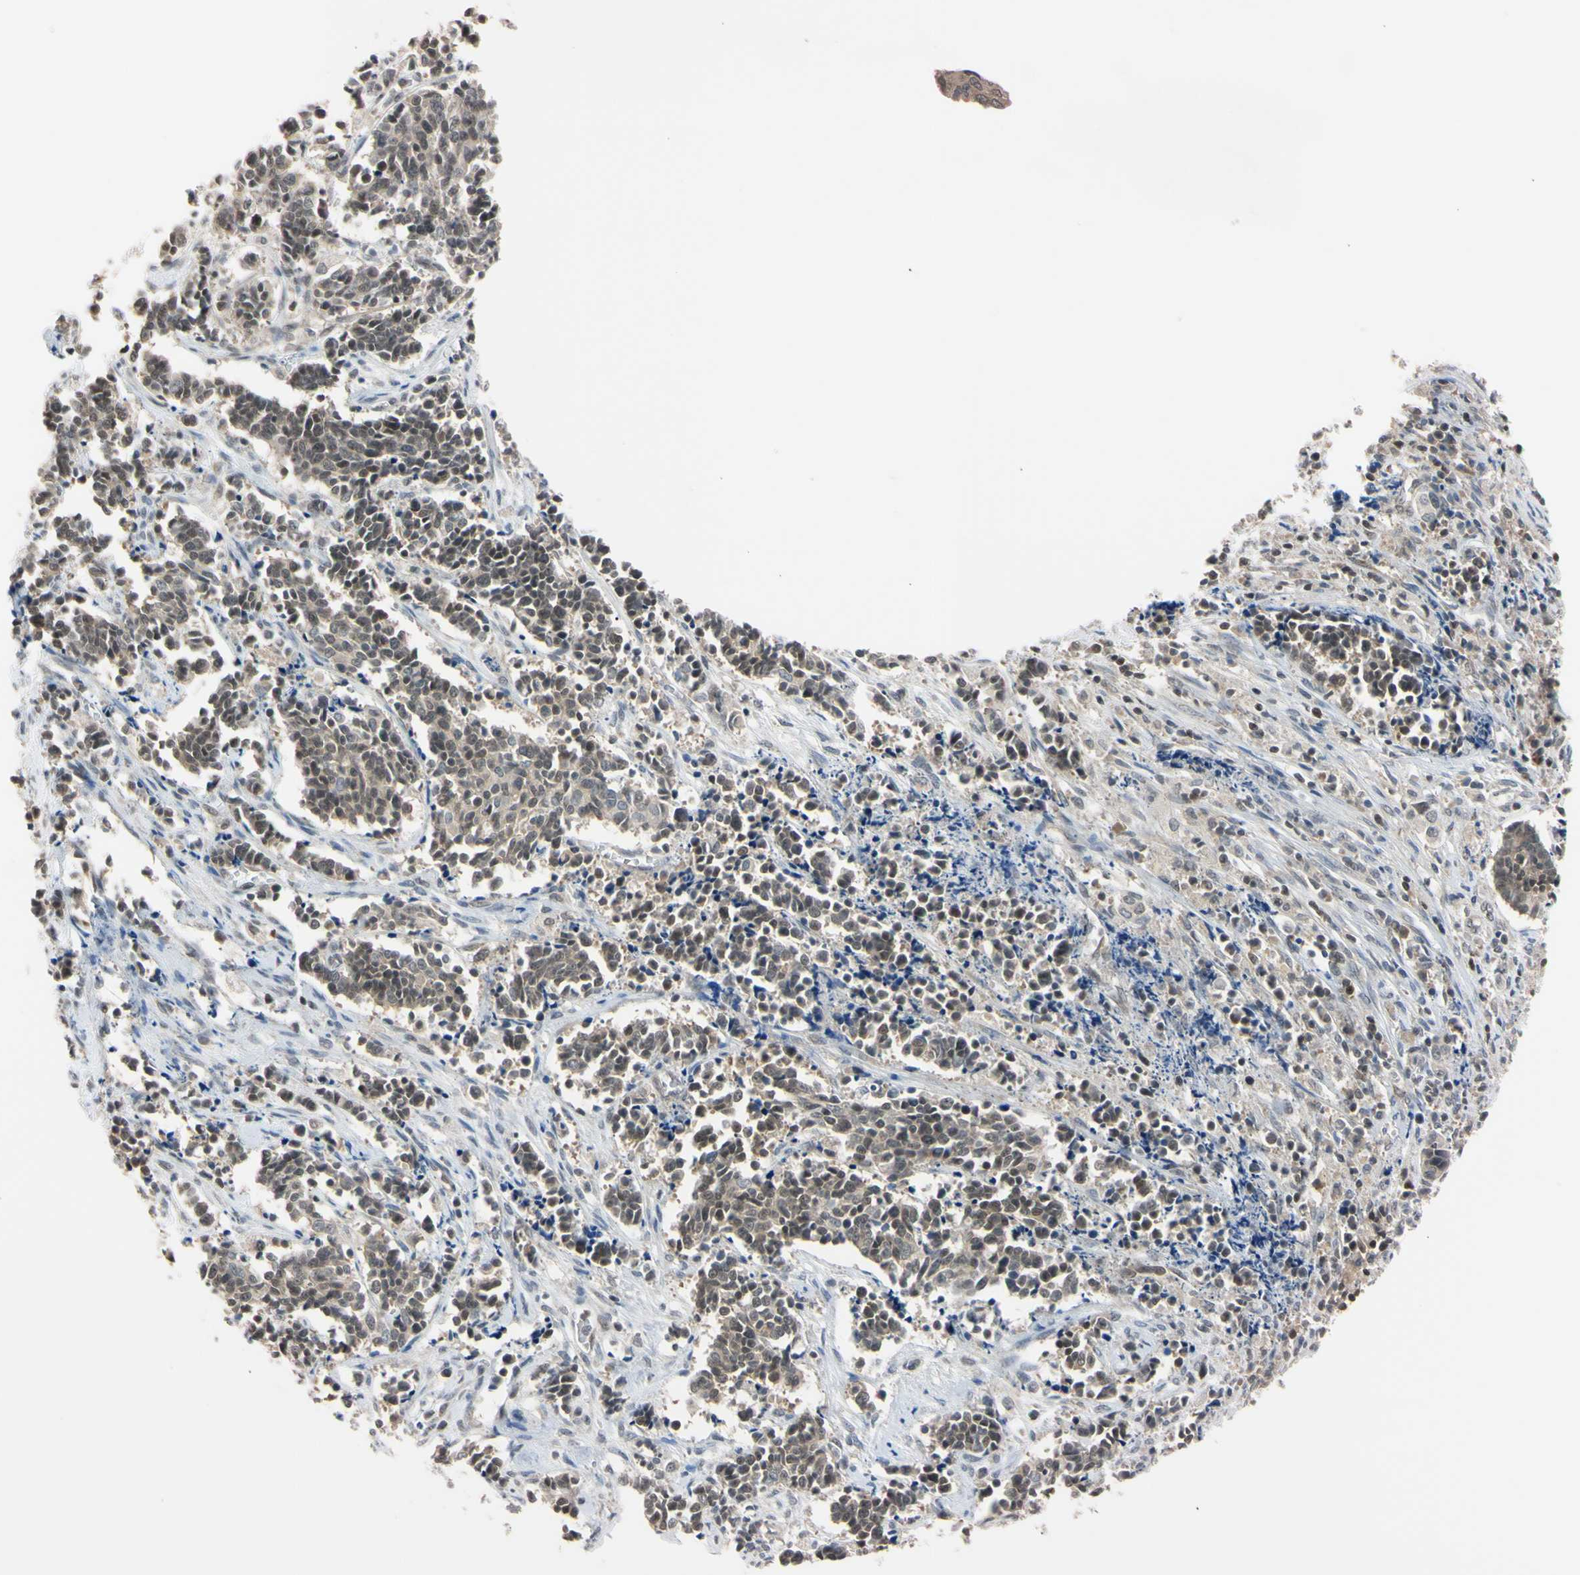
{"staining": {"intensity": "weak", "quantity": ">75%", "location": "nuclear"}, "tissue": "cervical cancer", "cell_type": "Tumor cells", "image_type": "cancer", "snomed": [{"axis": "morphology", "description": "Normal tissue, NOS"}, {"axis": "morphology", "description": "Squamous cell carcinoma, NOS"}, {"axis": "topography", "description": "Cervix"}], "caption": "Weak nuclear staining is seen in about >75% of tumor cells in cervical cancer.", "gene": "UBE2I", "patient": {"sex": "female", "age": 35}}